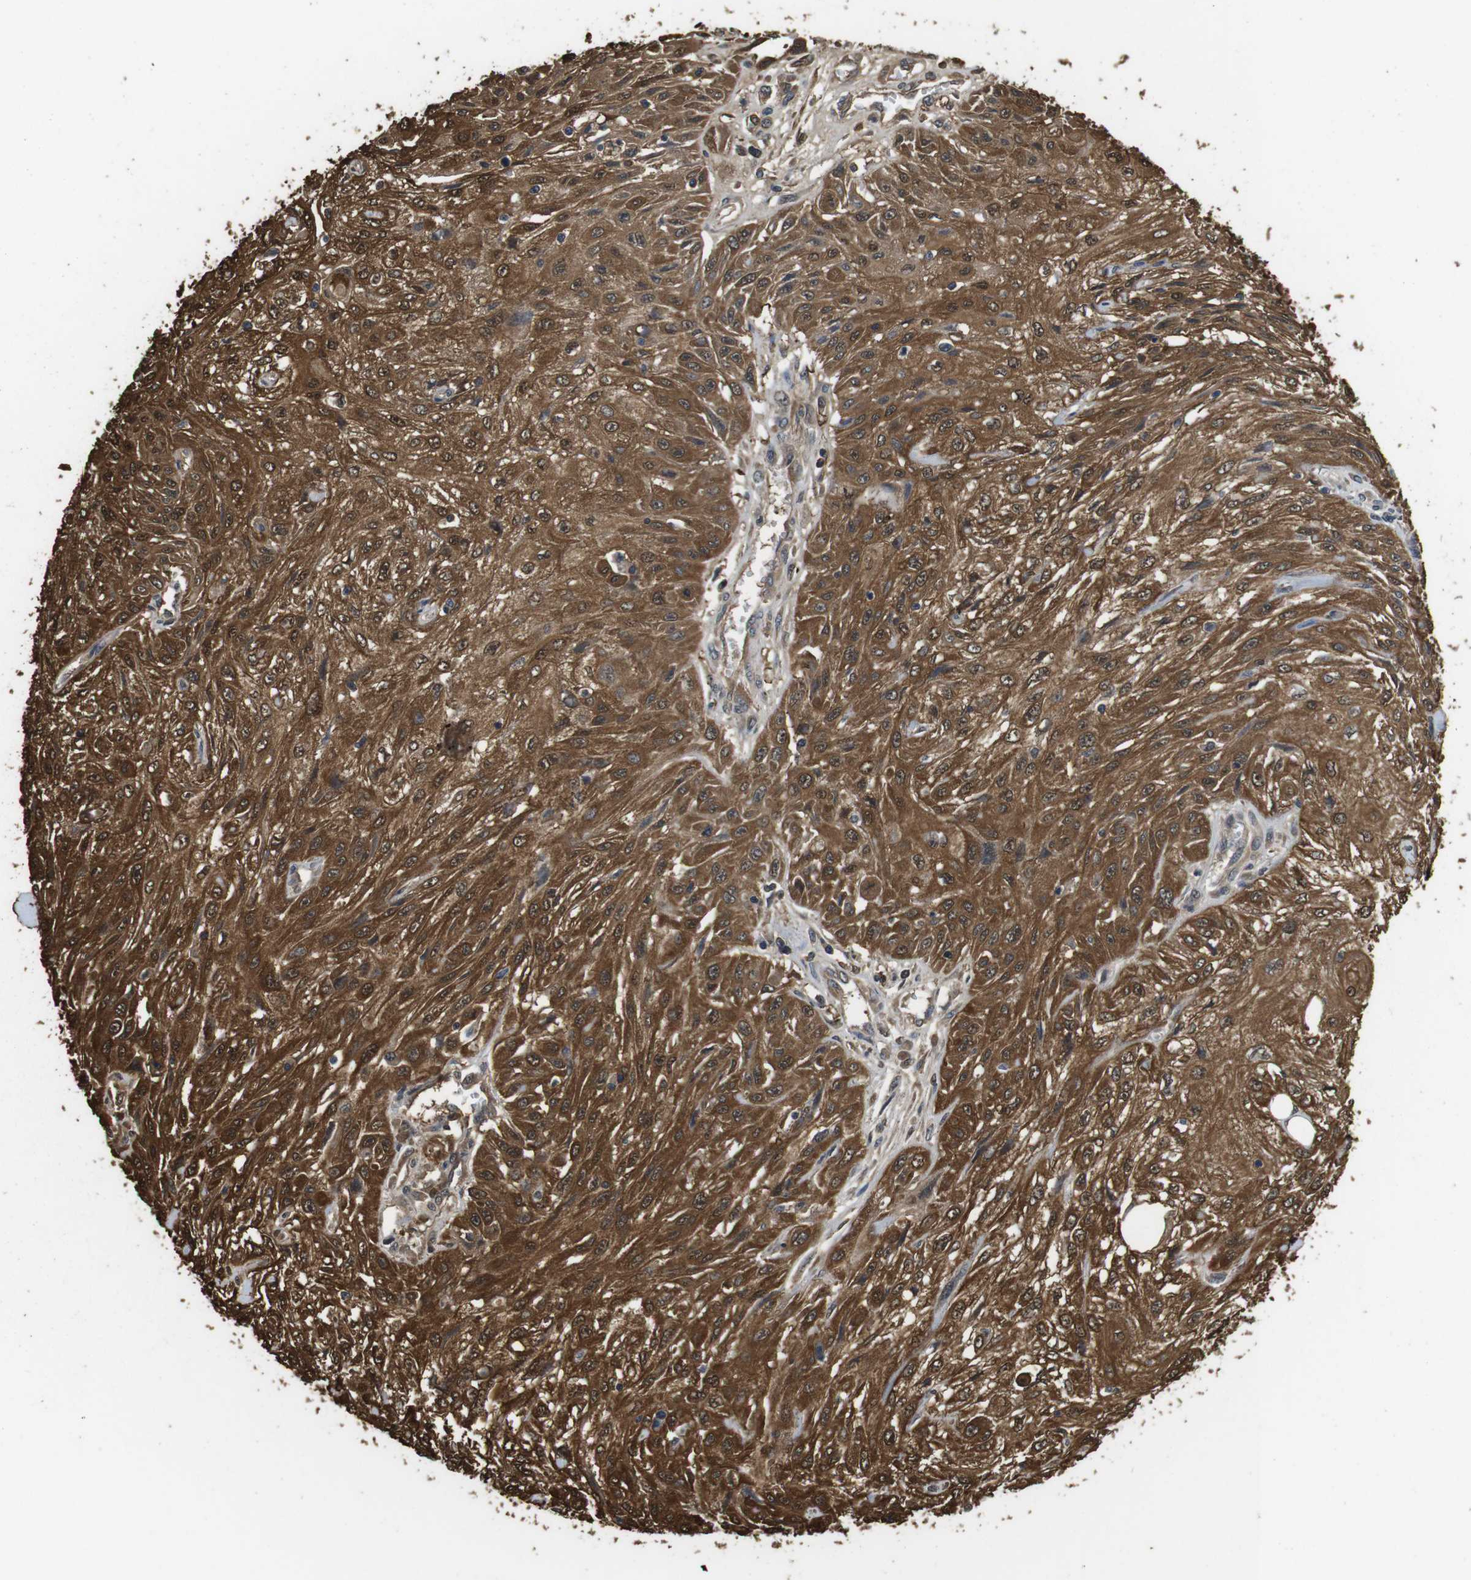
{"staining": {"intensity": "strong", "quantity": ">75%", "location": "cytoplasmic/membranous,nuclear"}, "tissue": "skin cancer", "cell_type": "Tumor cells", "image_type": "cancer", "snomed": [{"axis": "morphology", "description": "Squamous cell carcinoma, NOS"}, {"axis": "topography", "description": "Skin"}], "caption": "Tumor cells demonstrate high levels of strong cytoplasmic/membranous and nuclear staining in approximately >75% of cells in skin squamous cell carcinoma.", "gene": "LDHA", "patient": {"sex": "male", "age": 75}}